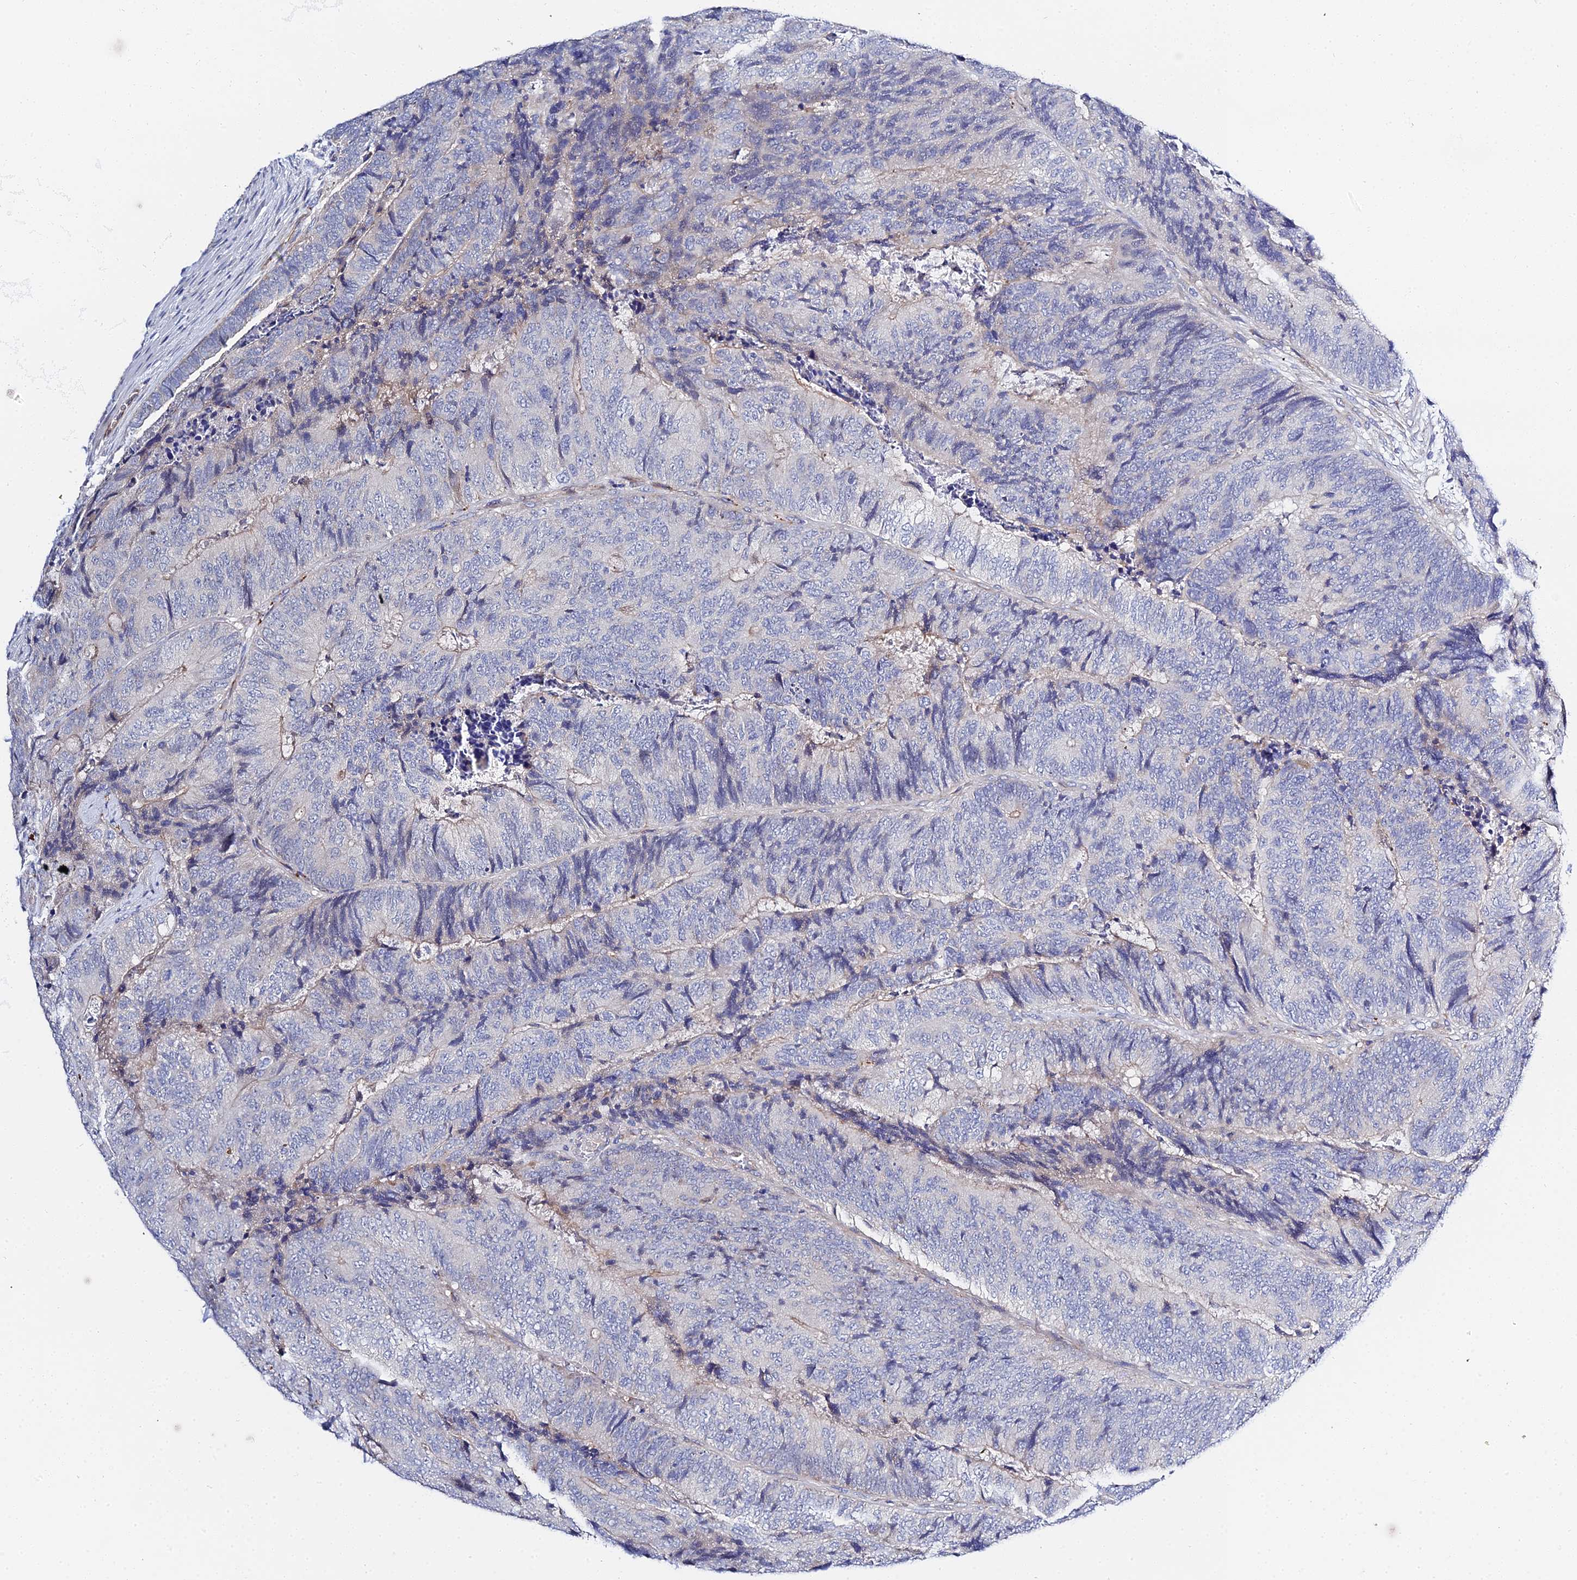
{"staining": {"intensity": "negative", "quantity": "none", "location": "none"}, "tissue": "colorectal cancer", "cell_type": "Tumor cells", "image_type": "cancer", "snomed": [{"axis": "morphology", "description": "Adenocarcinoma, NOS"}, {"axis": "topography", "description": "Colon"}], "caption": "The image displays no significant staining in tumor cells of colorectal cancer (adenocarcinoma). Nuclei are stained in blue.", "gene": "APOBEC3H", "patient": {"sex": "female", "age": 67}}